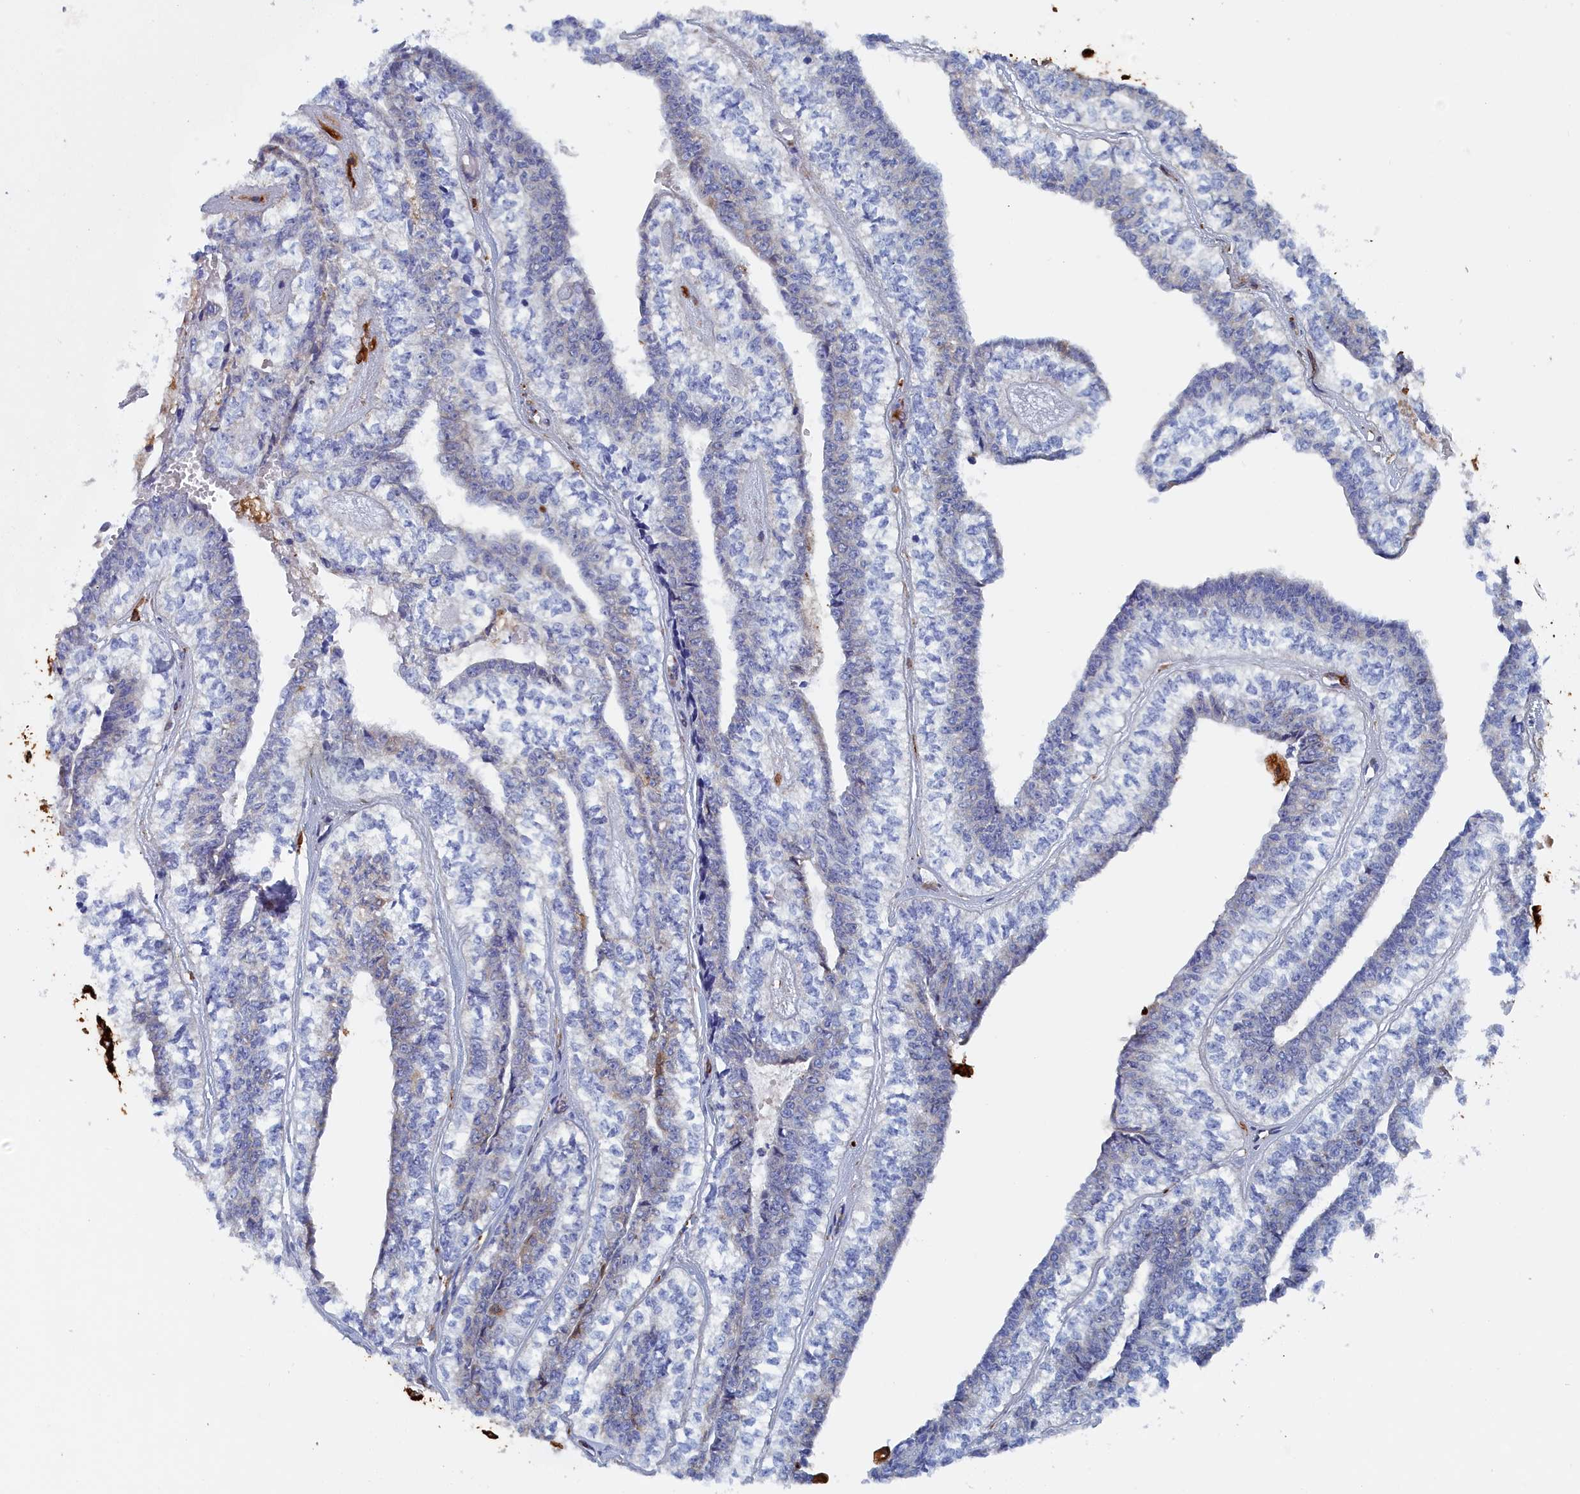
{"staining": {"intensity": "negative", "quantity": "none", "location": "none"}, "tissue": "head and neck cancer", "cell_type": "Tumor cells", "image_type": "cancer", "snomed": [{"axis": "morphology", "description": "Adenocarcinoma, NOS"}, {"axis": "topography", "description": "Head-Neck"}], "caption": "Human head and neck adenocarcinoma stained for a protein using immunohistochemistry exhibits no positivity in tumor cells.", "gene": "COG7", "patient": {"sex": "female", "age": 73}}